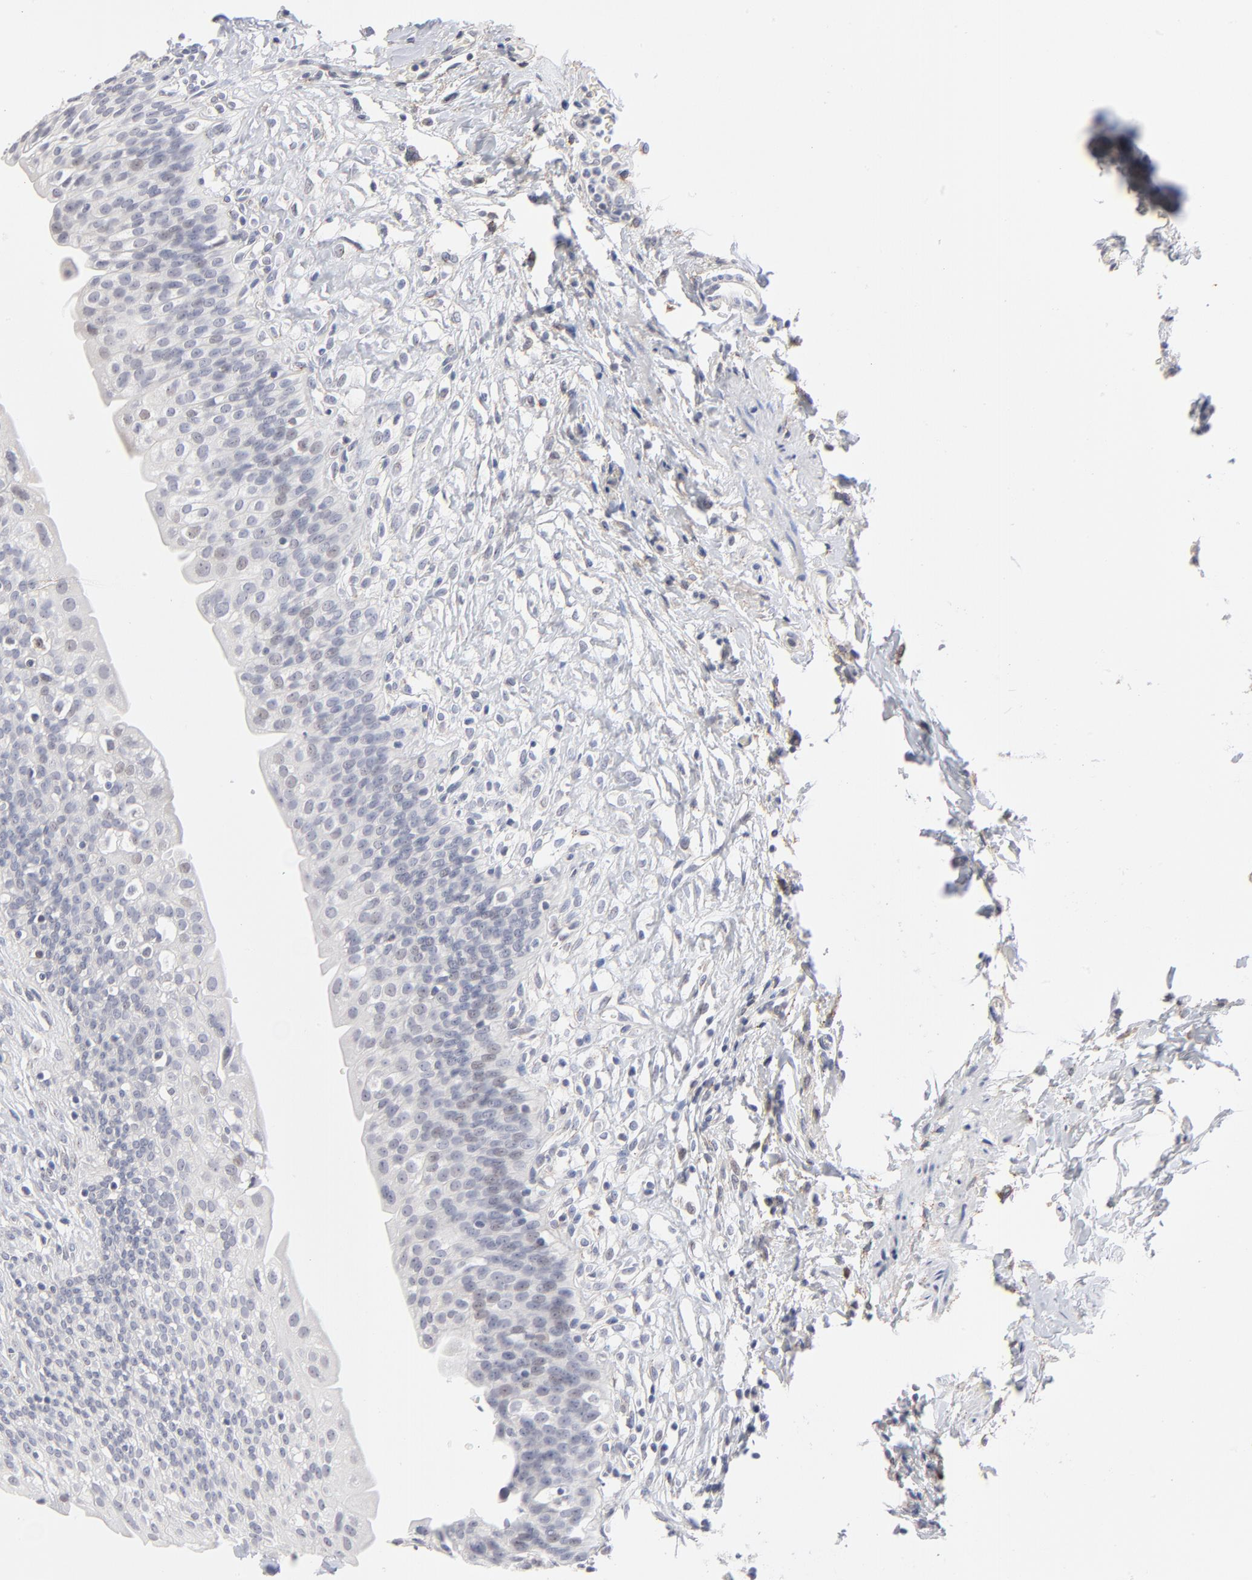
{"staining": {"intensity": "weak", "quantity": "<25%", "location": "nuclear"}, "tissue": "urinary bladder", "cell_type": "Urothelial cells", "image_type": "normal", "snomed": [{"axis": "morphology", "description": "Normal tissue, NOS"}, {"axis": "topography", "description": "Urinary bladder"}], "caption": "An IHC histopathology image of unremarkable urinary bladder is shown. There is no staining in urothelial cells of urinary bladder. Nuclei are stained in blue.", "gene": "AURKA", "patient": {"sex": "female", "age": 80}}